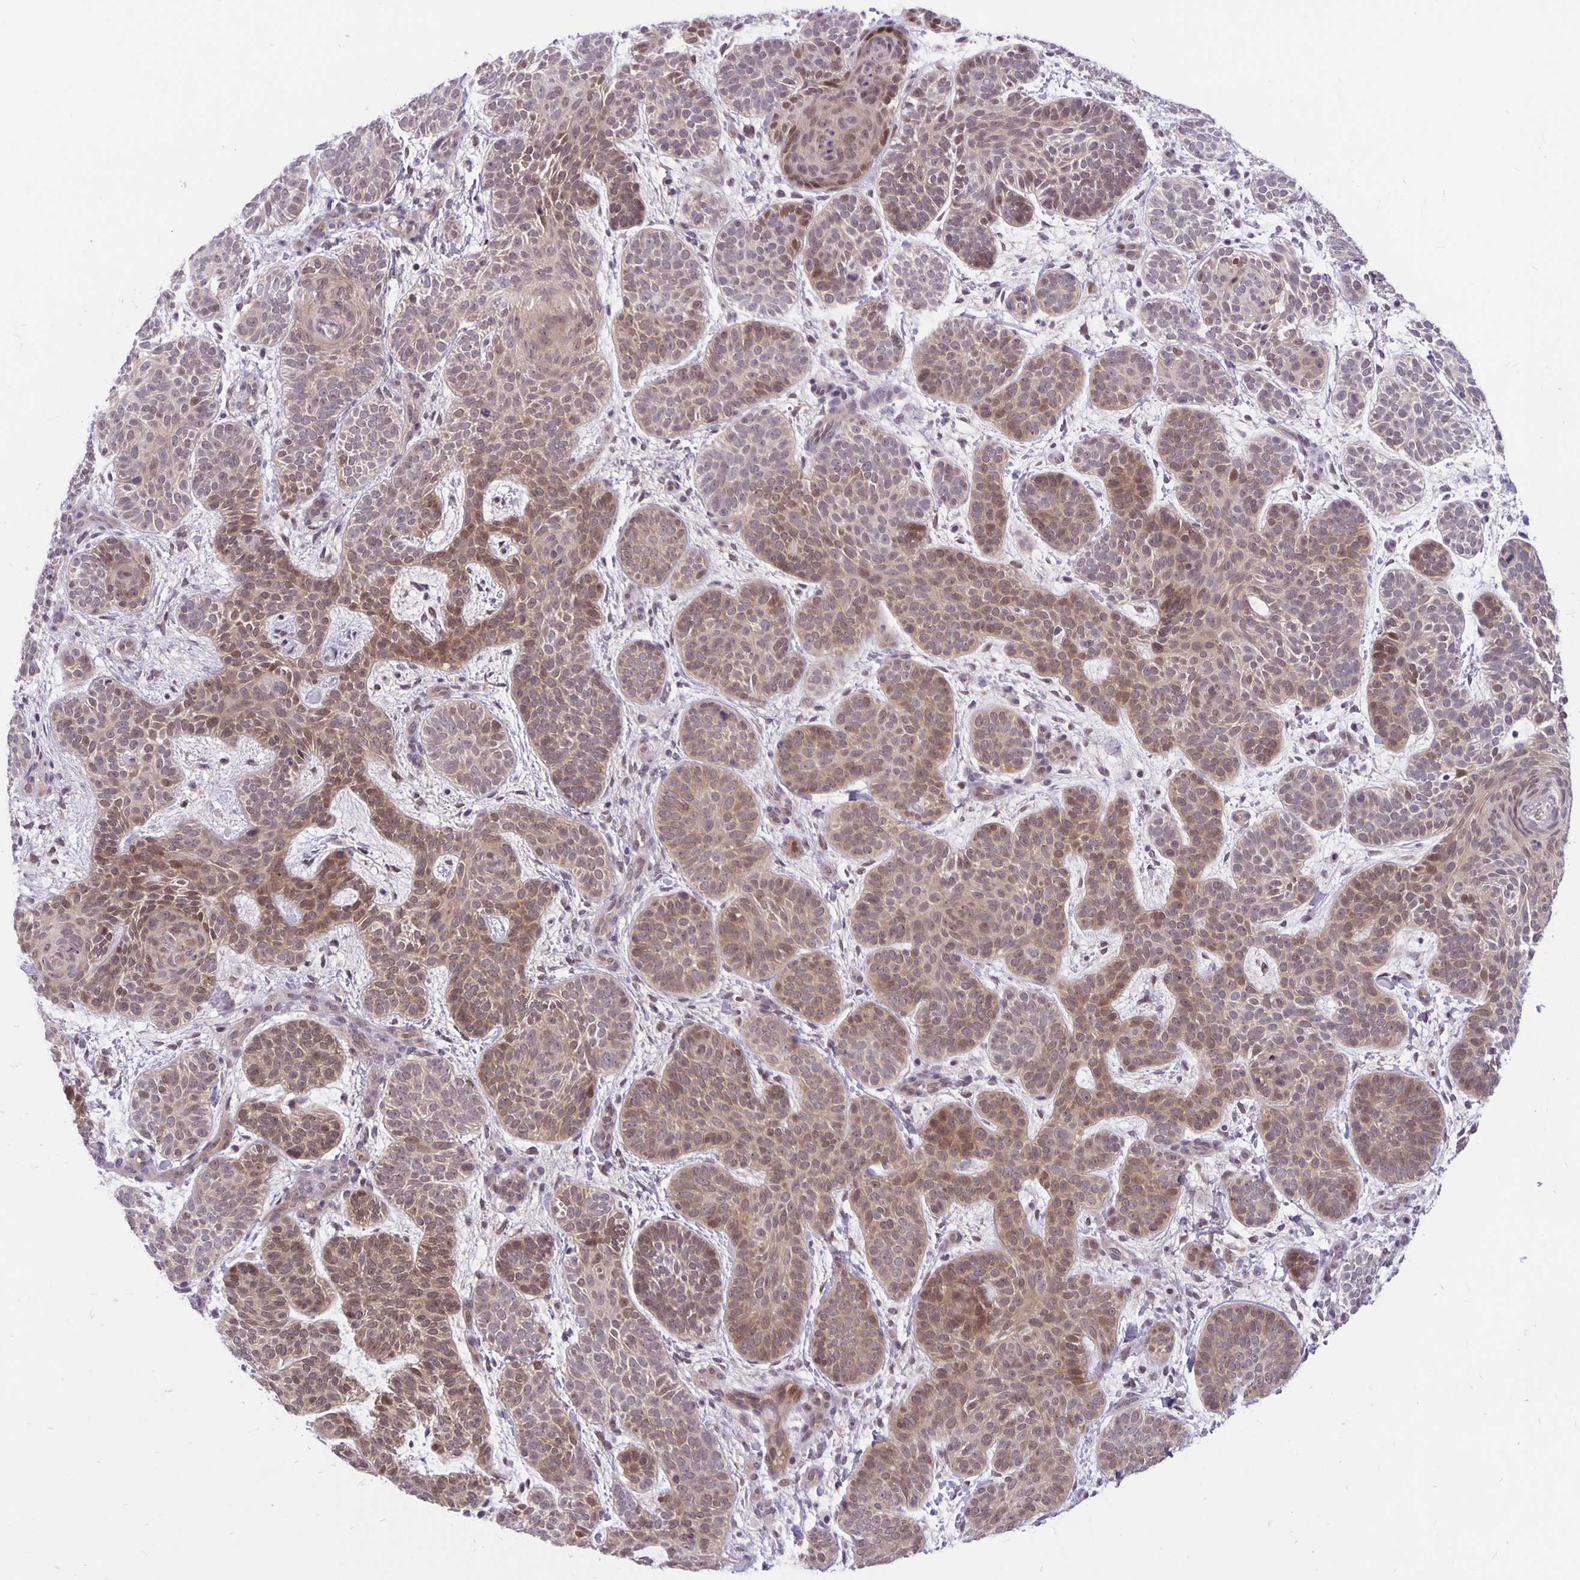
{"staining": {"intensity": "weak", "quantity": "25%-75%", "location": "cytoplasmic/membranous"}, "tissue": "skin cancer", "cell_type": "Tumor cells", "image_type": "cancer", "snomed": [{"axis": "morphology", "description": "Basal cell carcinoma"}, {"axis": "topography", "description": "Skin"}], "caption": "A brown stain shows weak cytoplasmic/membranous expression of a protein in skin cancer tumor cells. (IHC, brightfield microscopy, high magnification).", "gene": "TAX1BP3", "patient": {"sex": "female", "age": 82}}